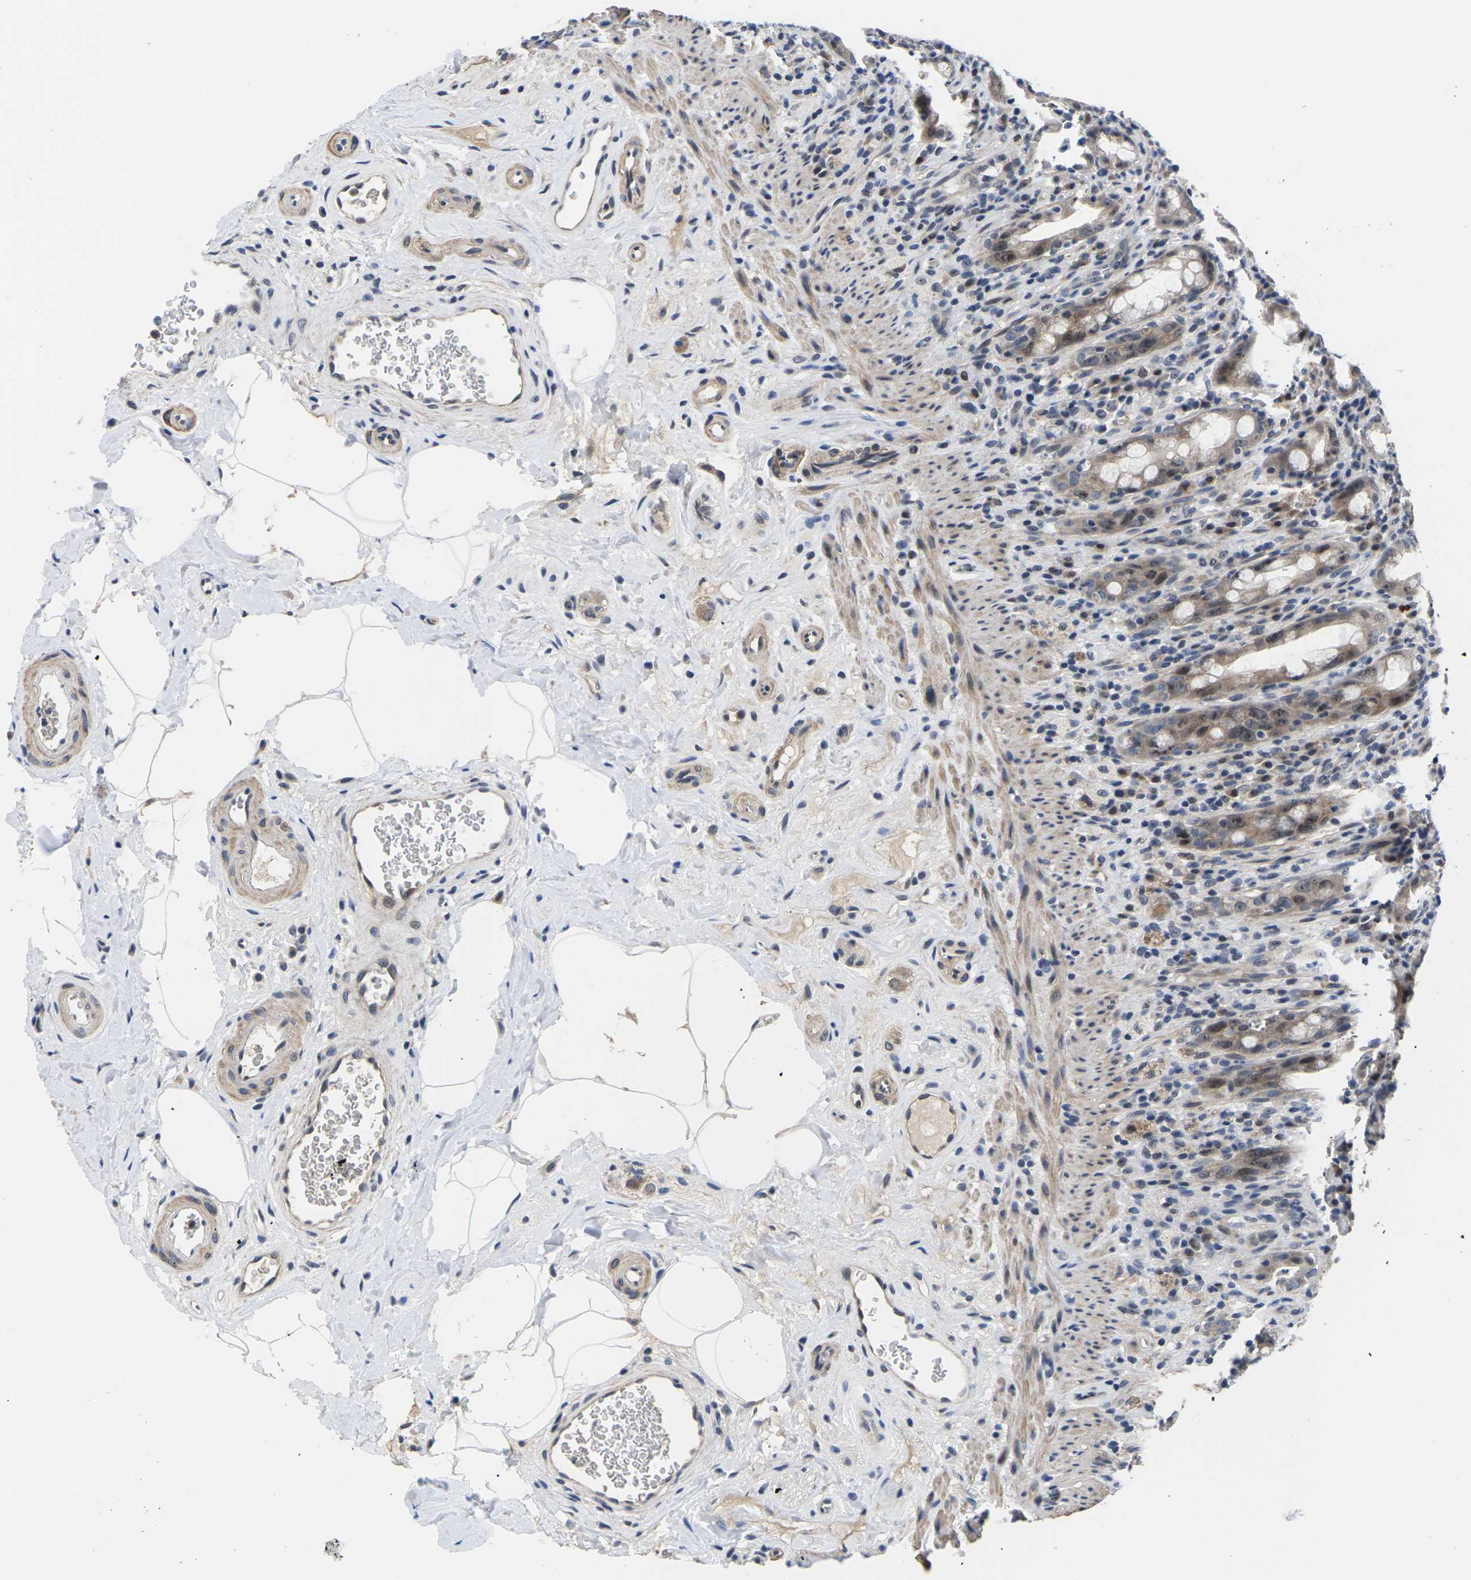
{"staining": {"intensity": "weak", "quantity": "25%-75%", "location": "cytoplasmic/membranous"}, "tissue": "rectum", "cell_type": "Glandular cells", "image_type": "normal", "snomed": [{"axis": "morphology", "description": "Normal tissue, NOS"}, {"axis": "topography", "description": "Rectum"}], "caption": "A histopathology image showing weak cytoplasmic/membranous expression in approximately 25%-75% of glandular cells in unremarkable rectum, as visualized by brown immunohistochemical staining.", "gene": "ST6GAL2", "patient": {"sex": "male", "age": 44}}